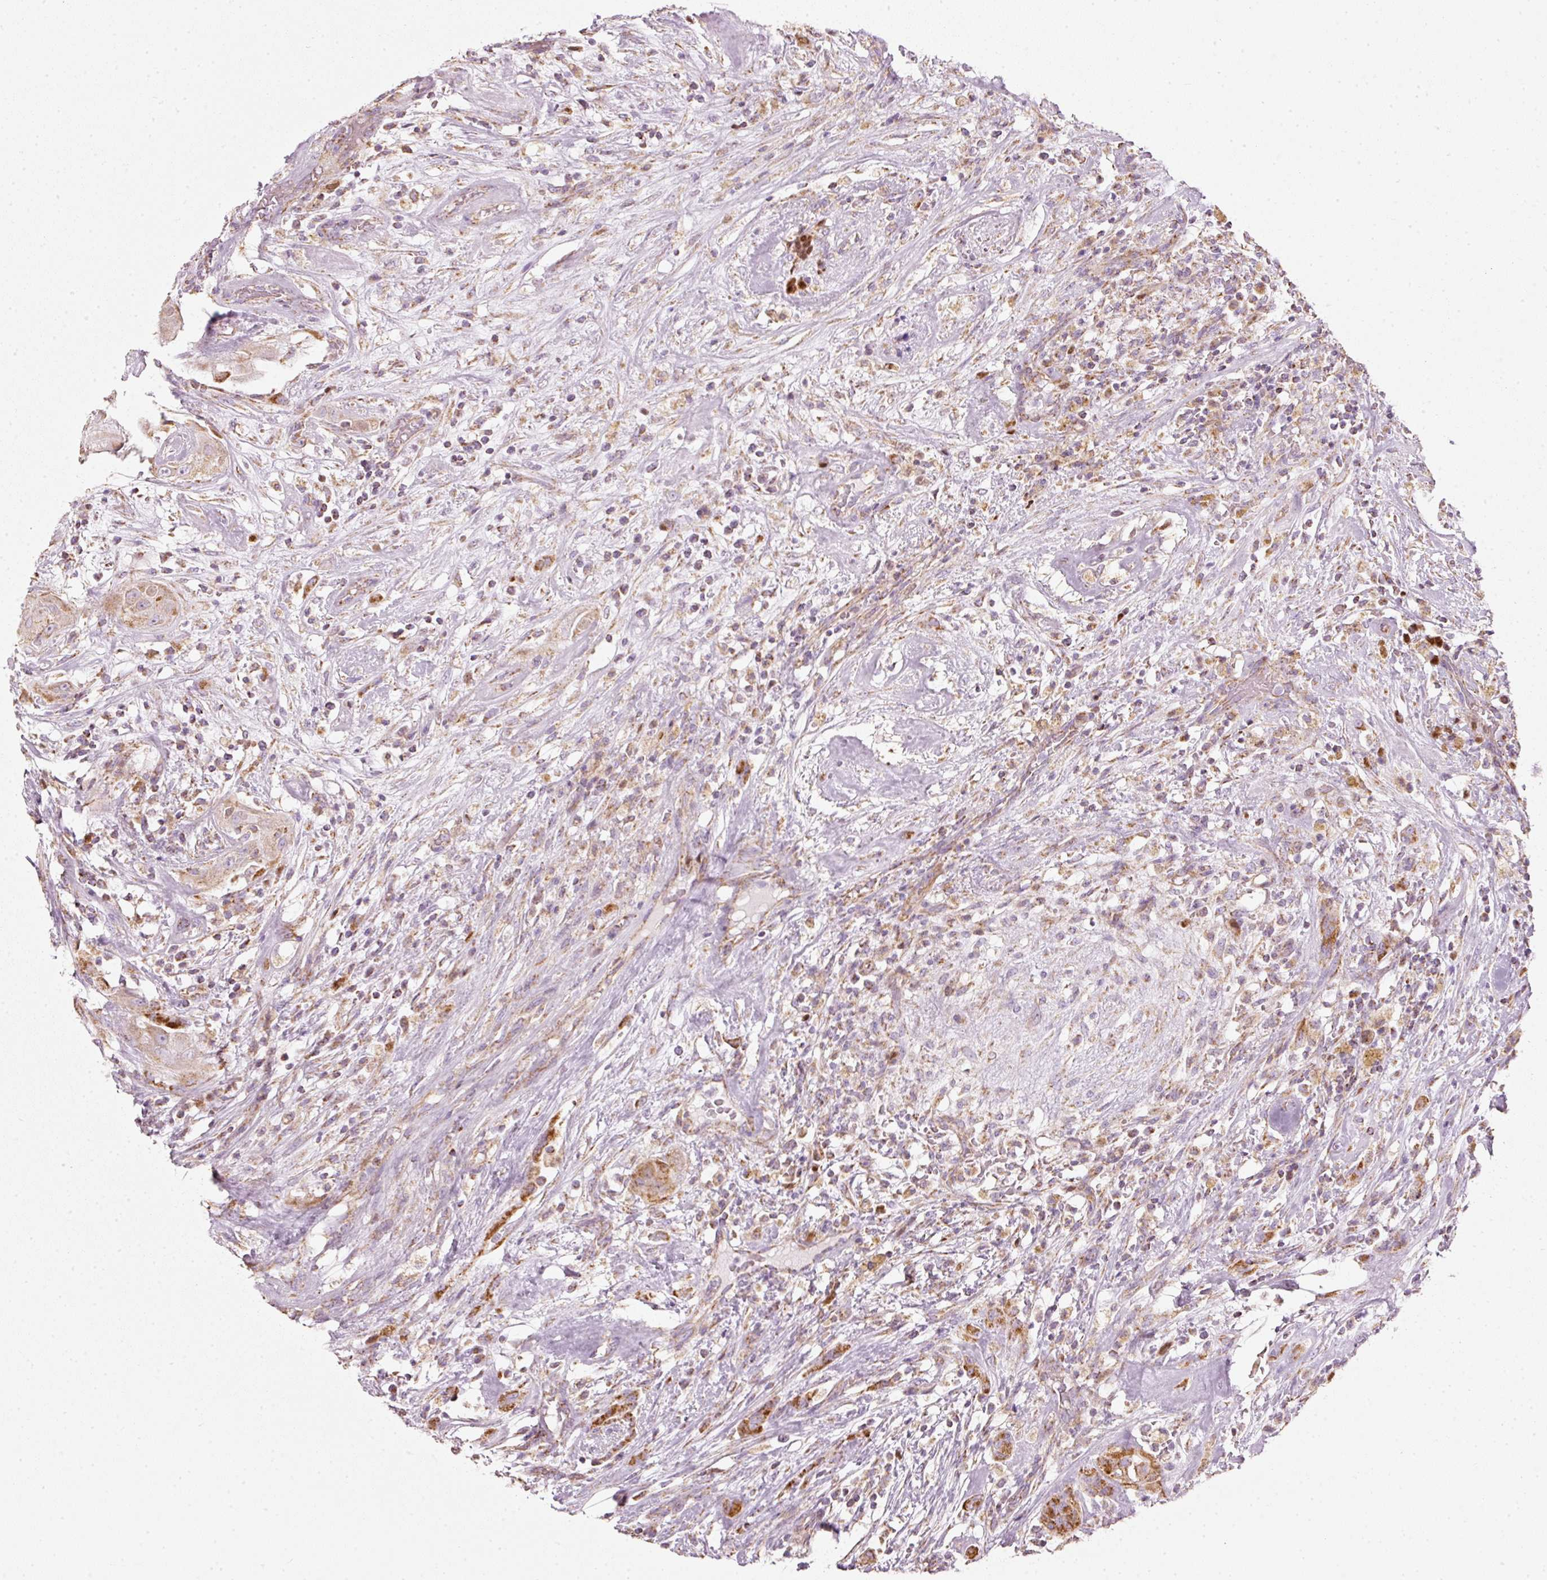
{"staining": {"intensity": "moderate", "quantity": ">75%", "location": "cytoplasmic/membranous"}, "tissue": "thyroid cancer", "cell_type": "Tumor cells", "image_type": "cancer", "snomed": [{"axis": "morphology", "description": "Papillary adenocarcinoma, NOS"}, {"axis": "topography", "description": "Thyroid gland"}], "caption": "The histopathology image reveals staining of papillary adenocarcinoma (thyroid), revealing moderate cytoplasmic/membranous protein staining (brown color) within tumor cells.", "gene": "DUT", "patient": {"sex": "female", "age": 59}}